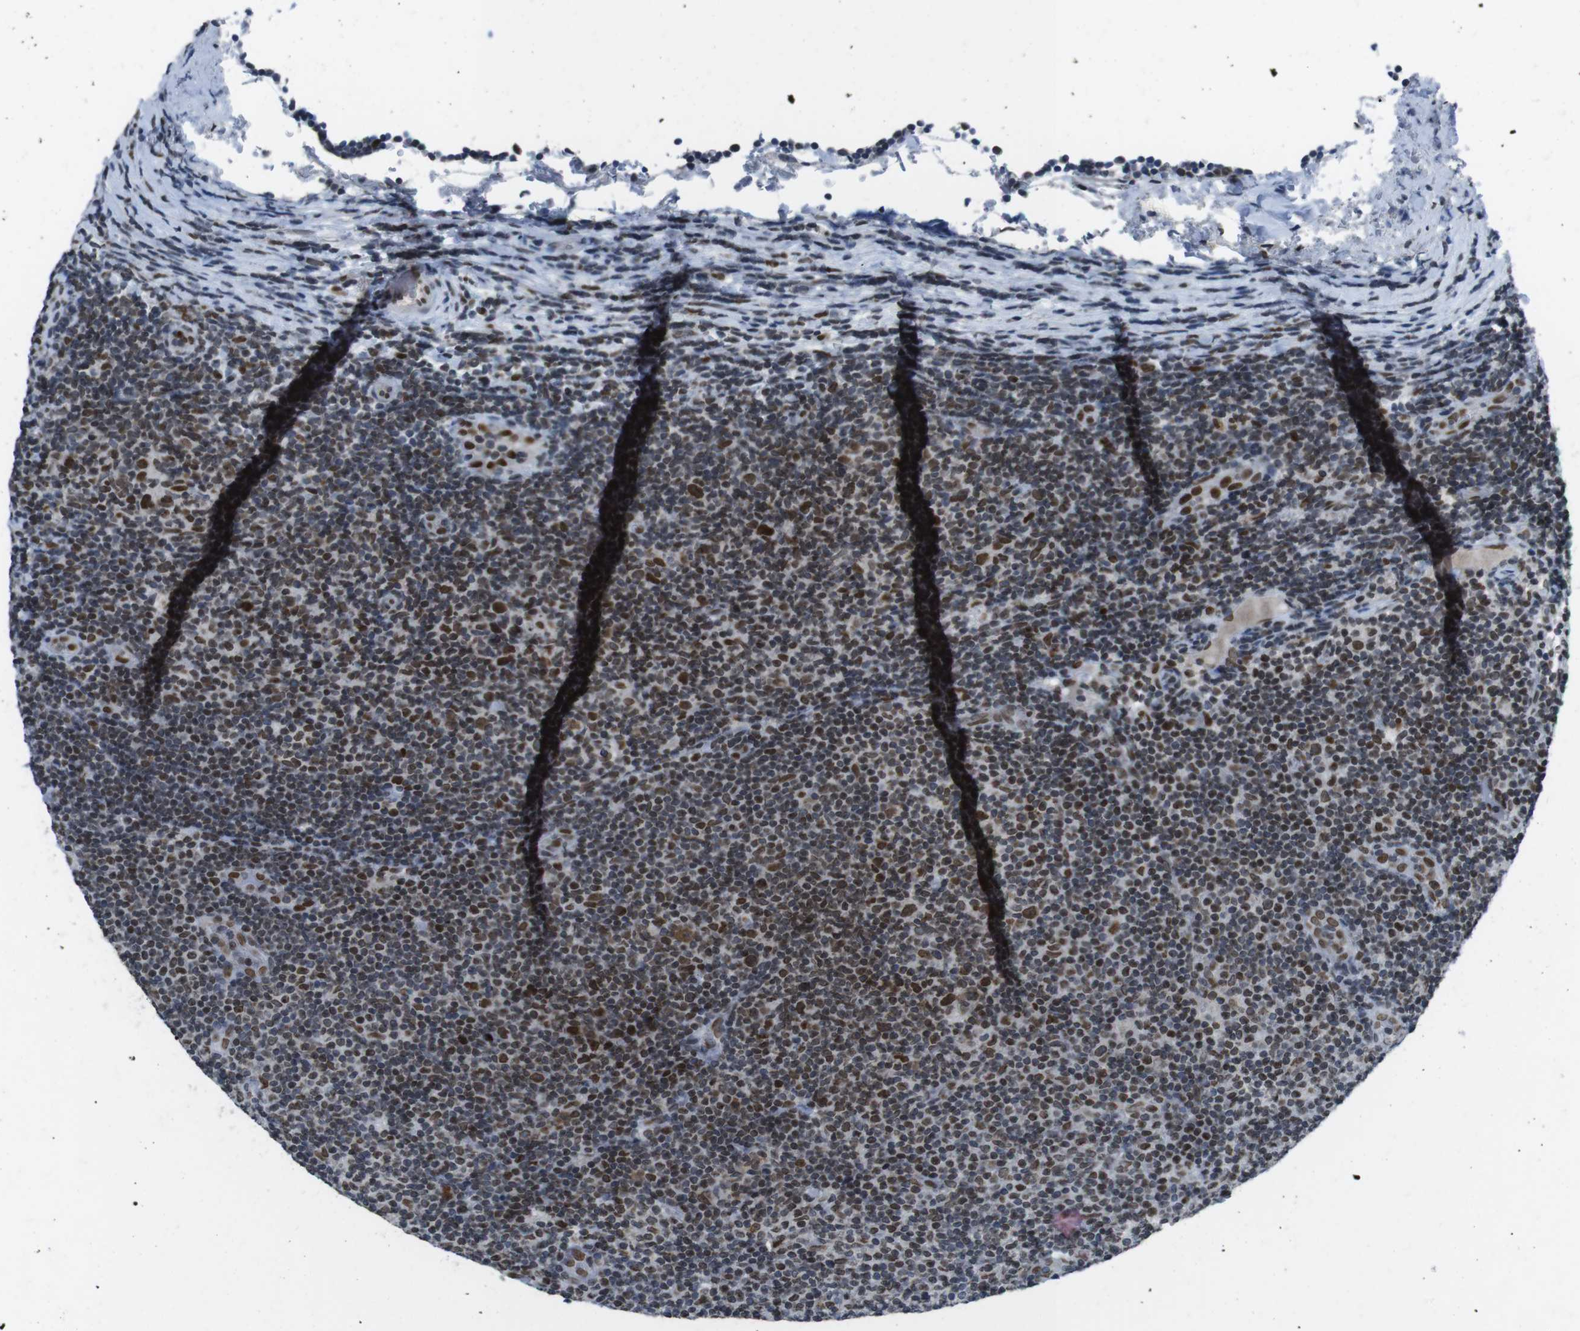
{"staining": {"intensity": "moderate", "quantity": ">75%", "location": "nuclear"}, "tissue": "lymphoma", "cell_type": "Tumor cells", "image_type": "cancer", "snomed": [{"axis": "morphology", "description": "Malignant lymphoma, non-Hodgkin's type, Low grade"}, {"axis": "topography", "description": "Lymph node"}], "caption": "Approximately >75% of tumor cells in human malignant lymphoma, non-Hodgkin's type (low-grade) reveal moderate nuclear protein expression as visualized by brown immunohistochemical staining.", "gene": "MAD1L1", "patient": {"sex": "male", "age": 83}}